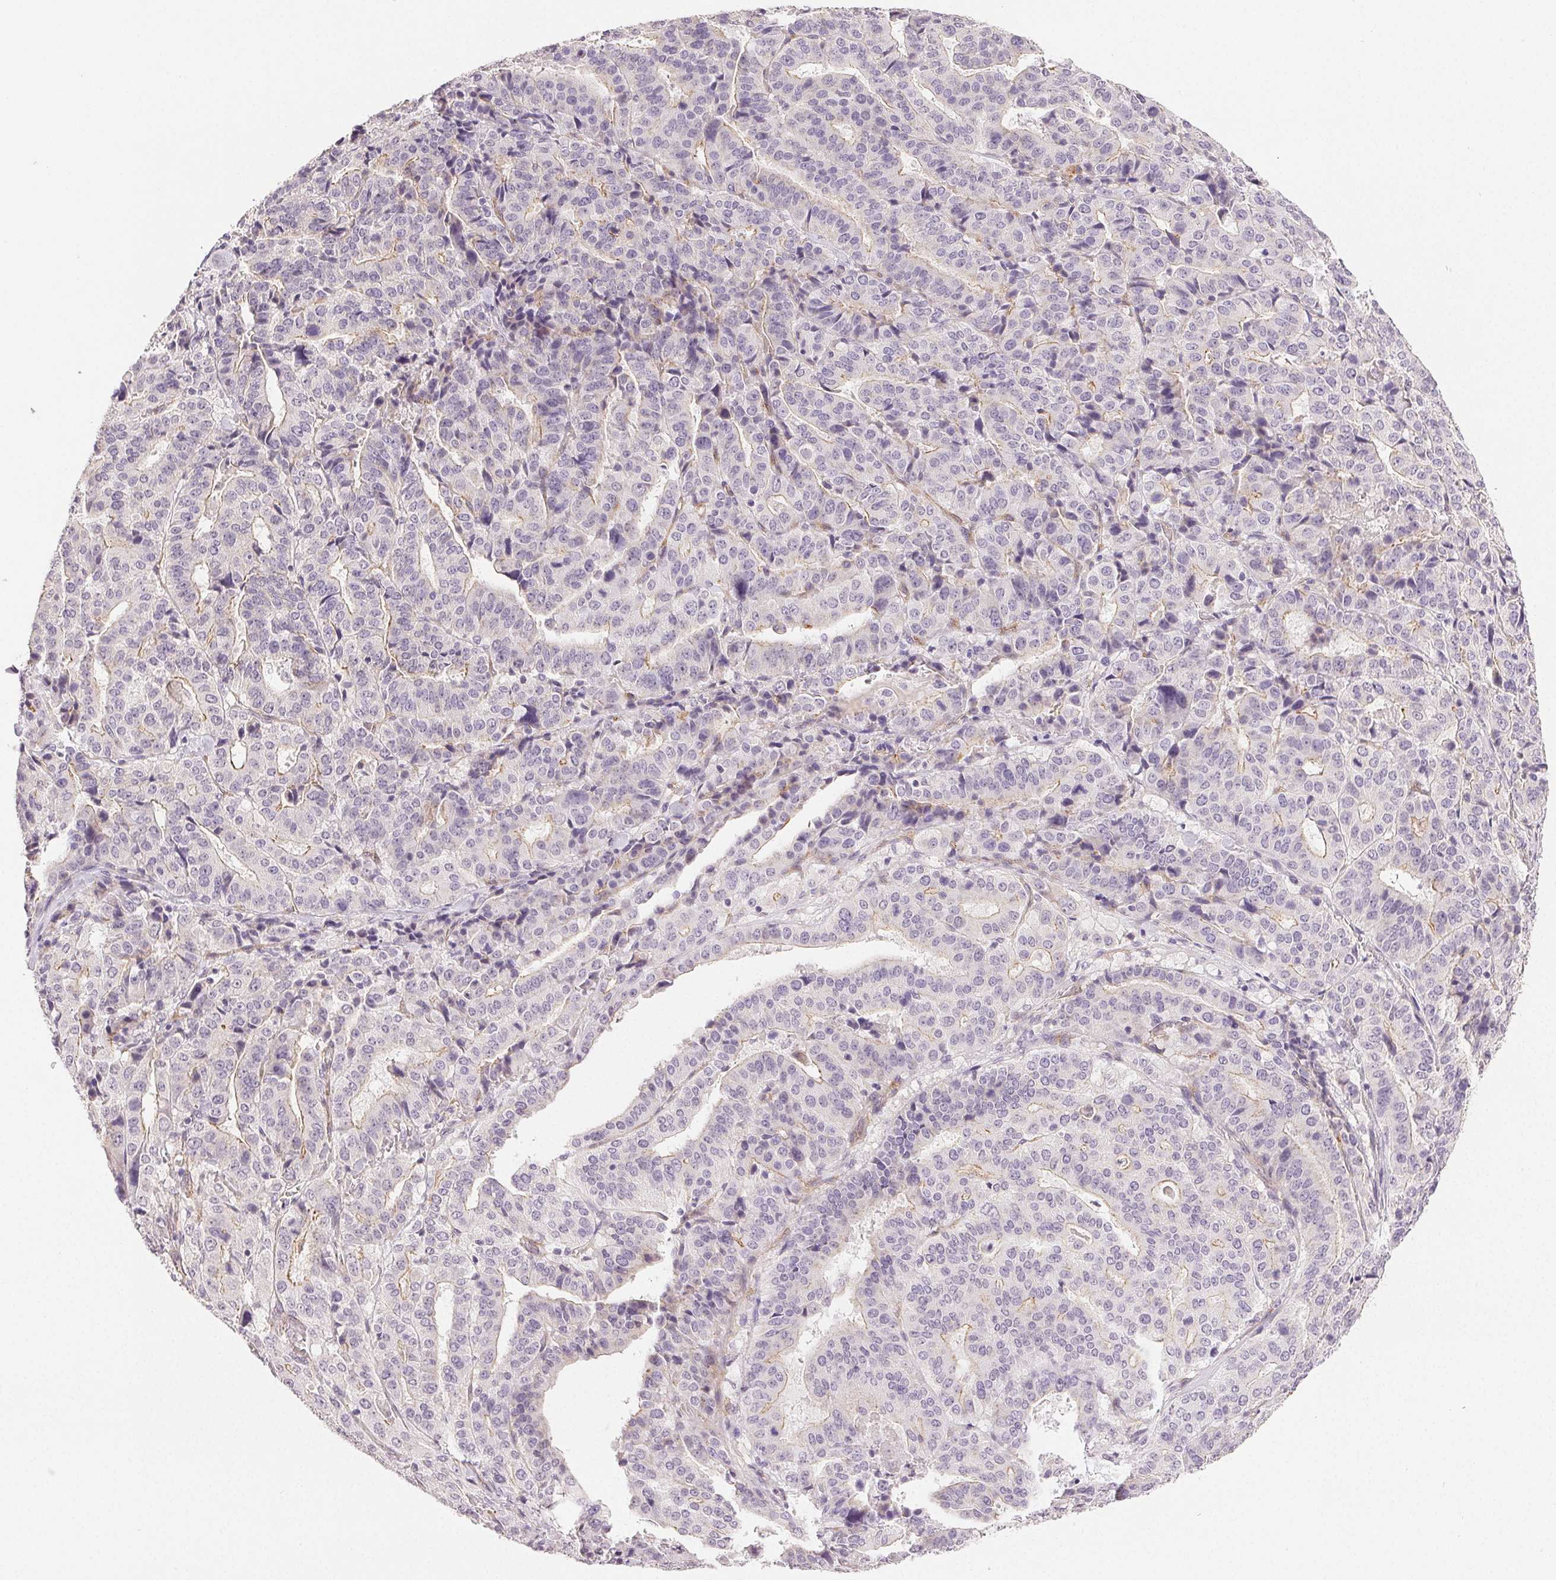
{"staining": {"intensity": "negative", "quantity": "none", "location": "none"}, "tissue": "stomach cancer", "cell_type": "Tumor cells", "image_type": "cancer", "snomed": [{"axis": "morphology", "description": "Adenocarcinoma, NOS"}, {"axis": "topography", "description": "Stomach"}], "caption": "This is a micrograph of IHC staining of stomach cancer, which shows no staining in tumor cells.", "gene": "PLCB1", "patient": {"sex": "male", "age": 48}}